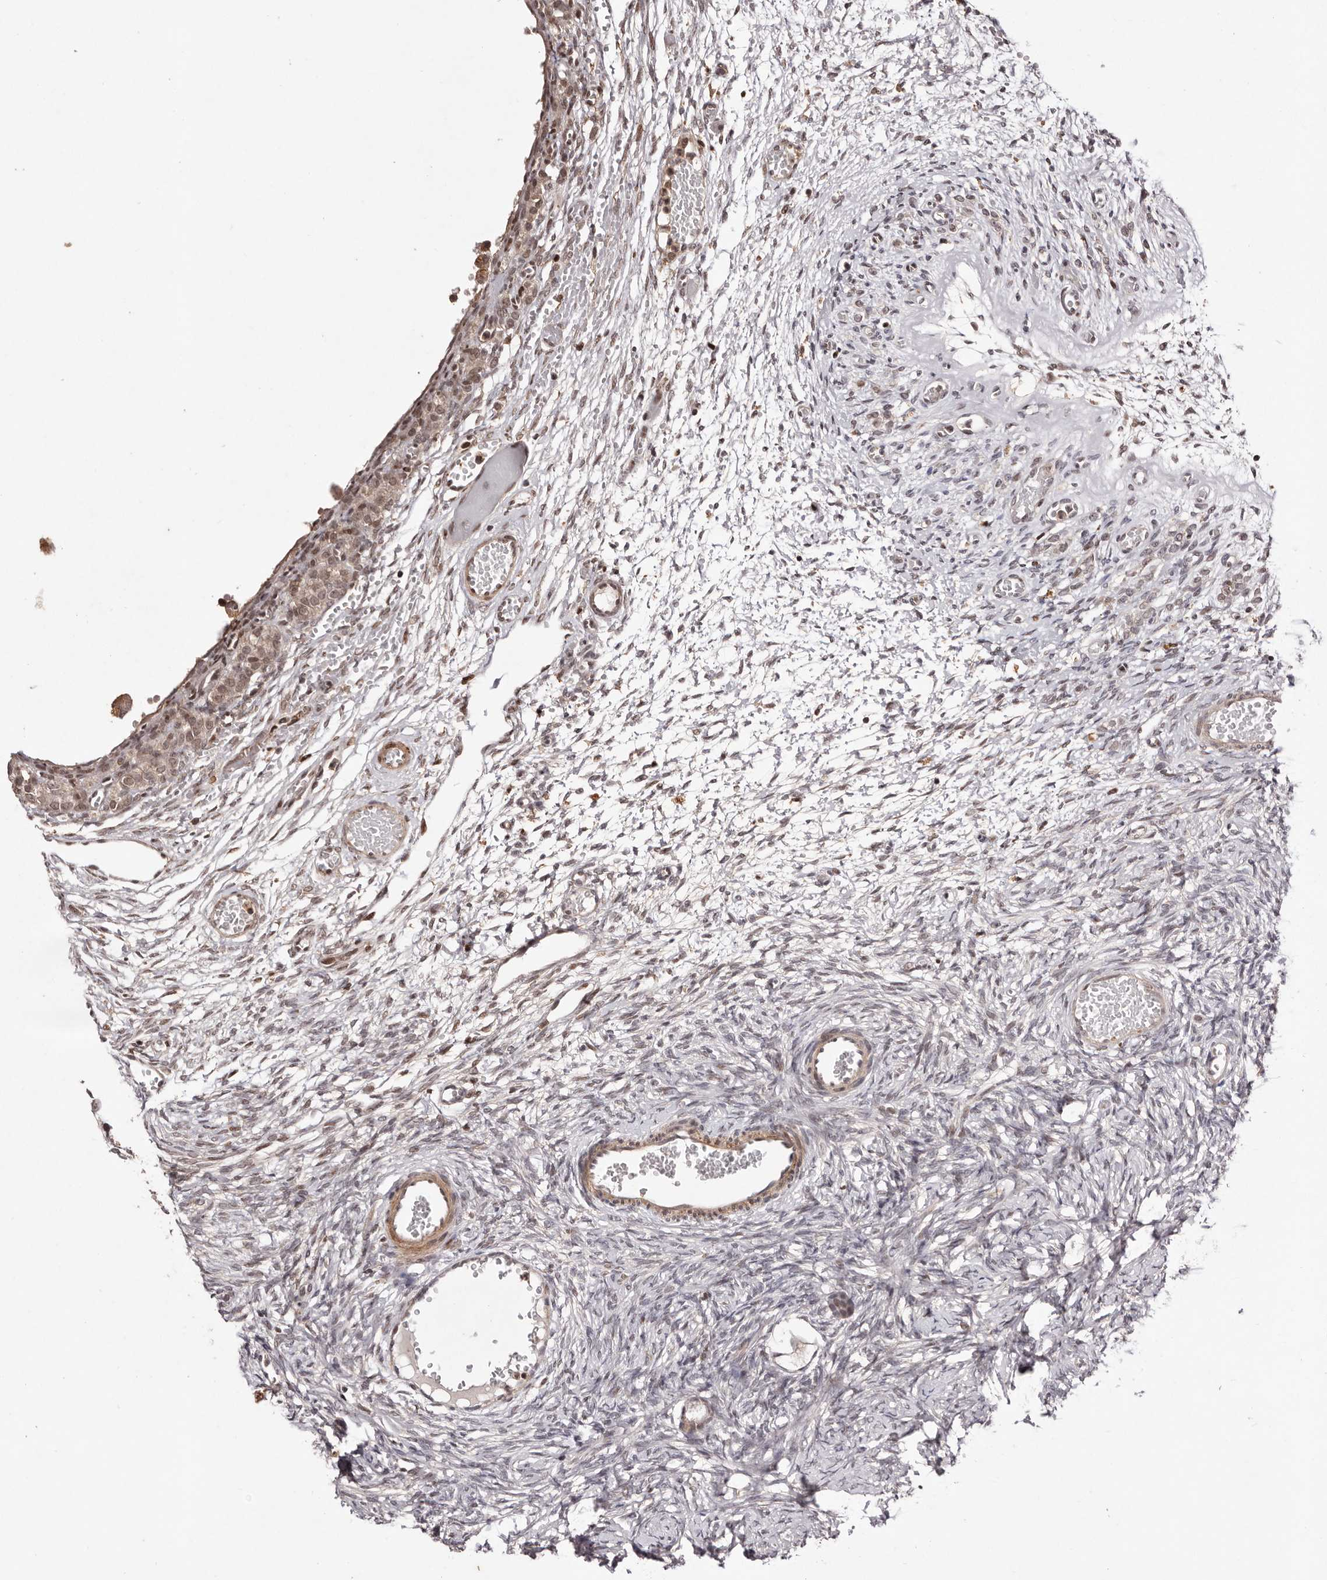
{"staining": {"intensity": "weak", "quantity": "25%-75%", "location": "cytoplasmic/membranous"}, "tissue": "ovary", "cell_type": "Follicle cells", "image_type": "normal", "snomed": [{"axis": "morphology", "description": "Adenocarcinoma, NOS"}, {"axis": "topography", "description": "Endometrium"}], "caption": "Follicle cells reveal low levels of weak cytoplasmic/membranous positivity in approximately 25%-75% of cells in benign human ovary.", "gene": "FBXO5", "patient": {"sex": "female", "age": 32}}